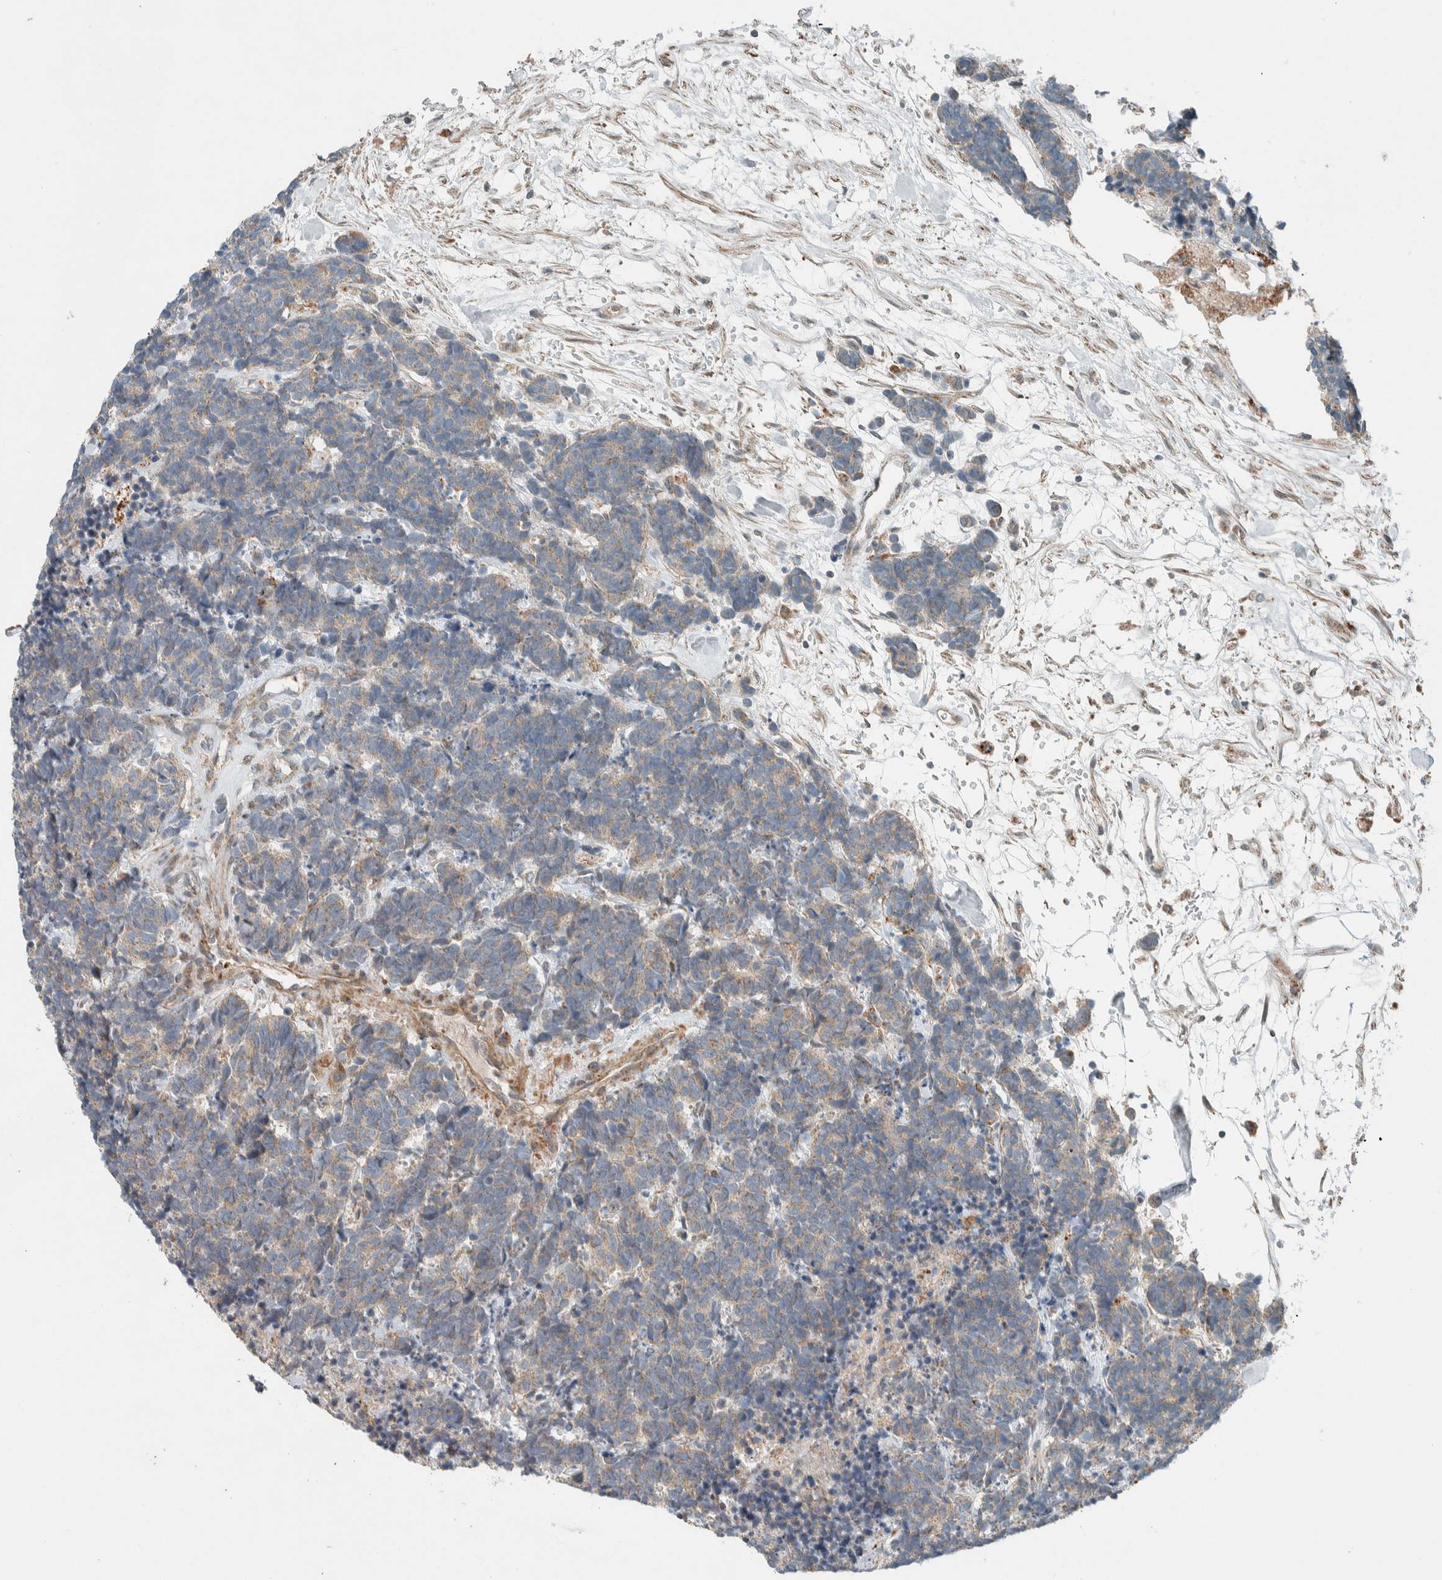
{"staining": {"intensity": "weak", "quantity": ">75%", "location": "cytoplasmic/membranous"}, "tissue": "carcinoid", "cell_type": "Tumor cells", "image_type": "cancer", "snomed": [{"axis": "morphology", "description": "Carcinoma, NOS"}, {"axis": "morphology", "description": "Carcinoid, malignant, NOS"}, {"axis": "topography", "description": "Urinary bladder"}], "caption": "IHC (DAB (3,3'-diaminobenzidine)) staining of carcinoid reveals weak cytoplasmic/membranous protein expression in about >75% of tumor cells.", "gene": "SLFN12L", "patient": {"sex": "male", "age": 57}}